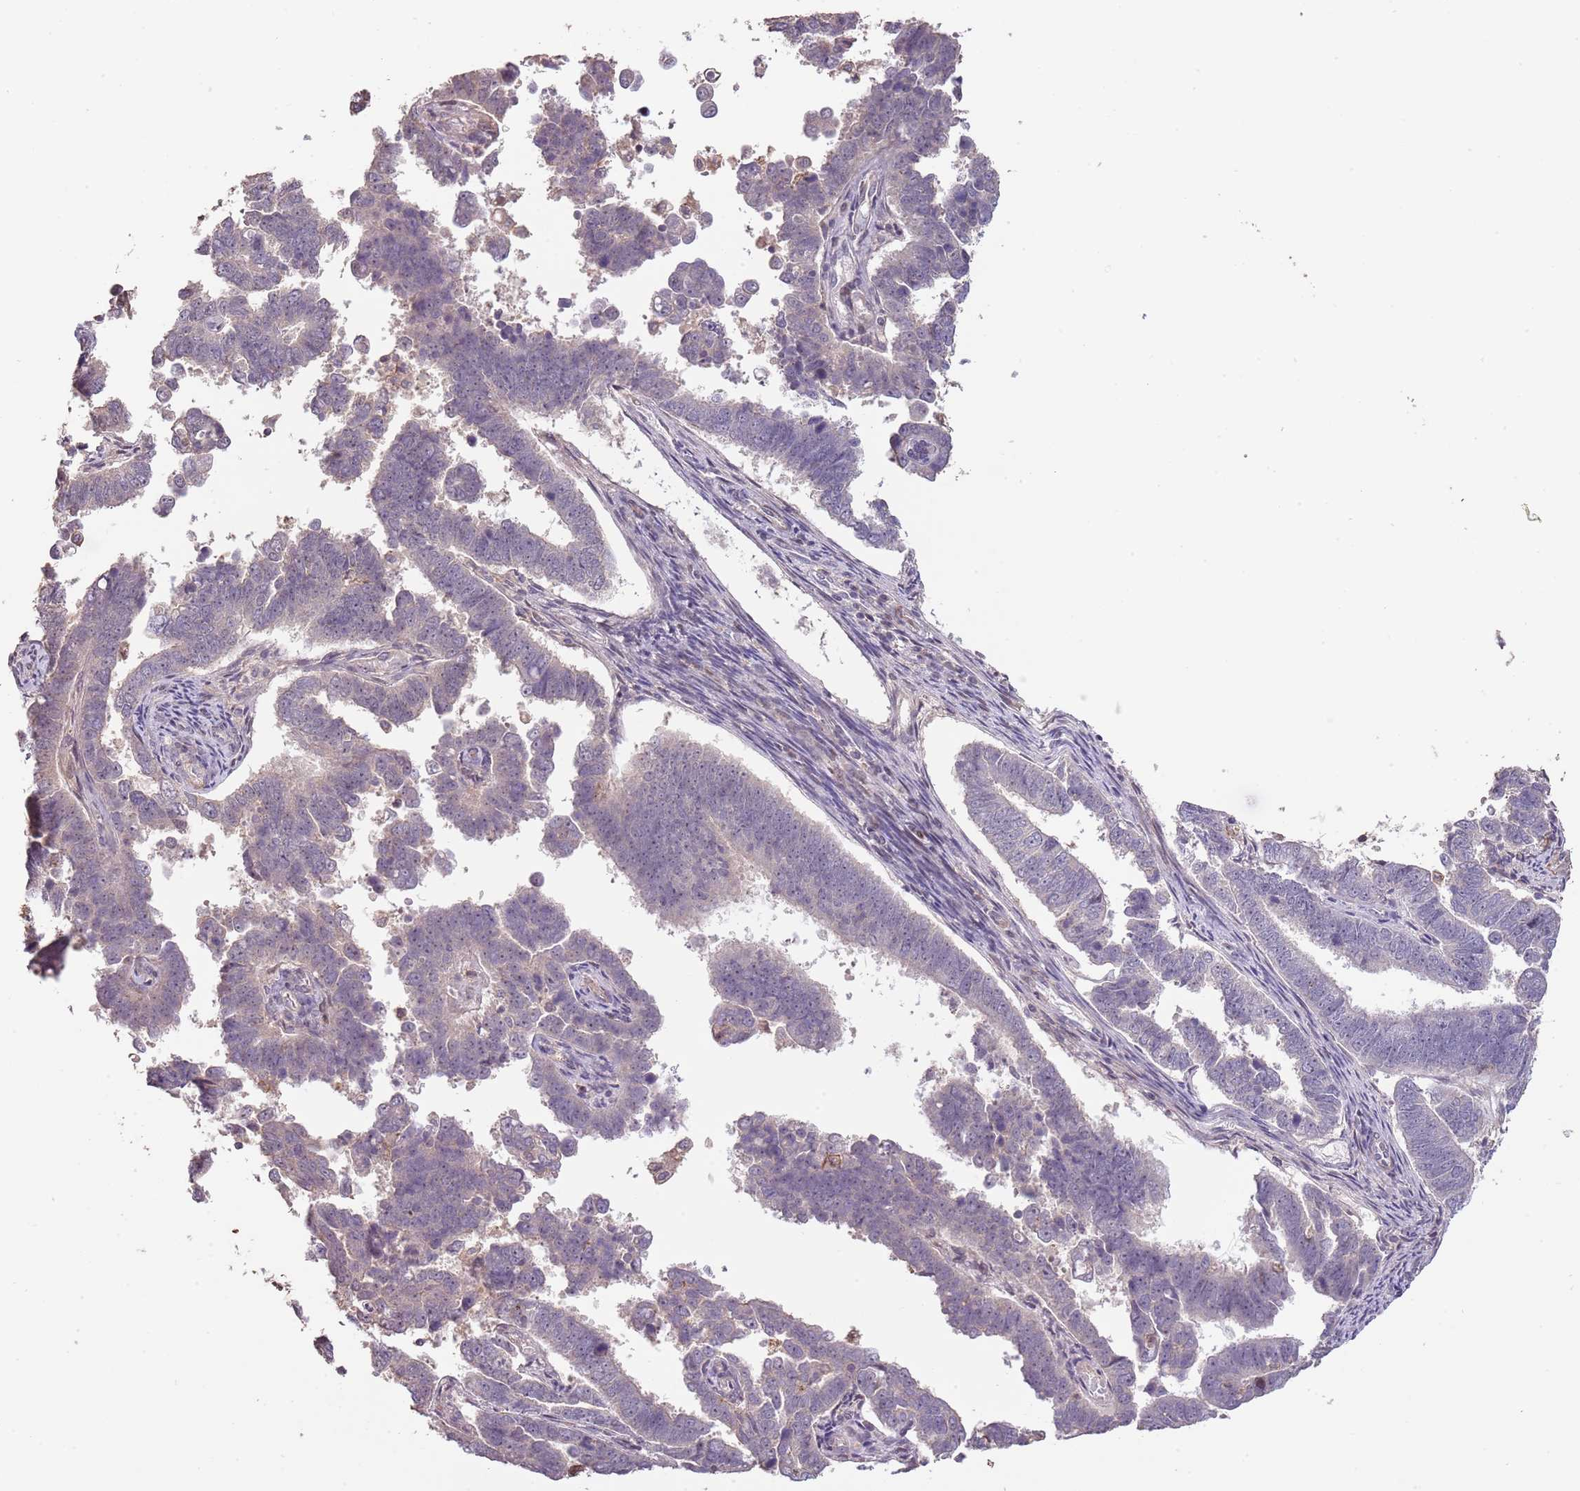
{"staining": {"intensity": "negative", "quantity": "none", "location": "none"}, "tissue": "endometrial cancer", "cell_type": "Tumor cells", "image_type": "cancer", "snomed": [{"axis": "morphology", "description": "Adenocarcinoma, NOS"}, {"axis": "topography", "description": "Endometrium"}], "caption": "Adenocarcinoma (endometrial) stained for a protein using immunohistochemistry (IHC) demonstrates no expression tumor cells.", "gene": "ADTRP", "patient": {"sex": "female", "age": 75}}